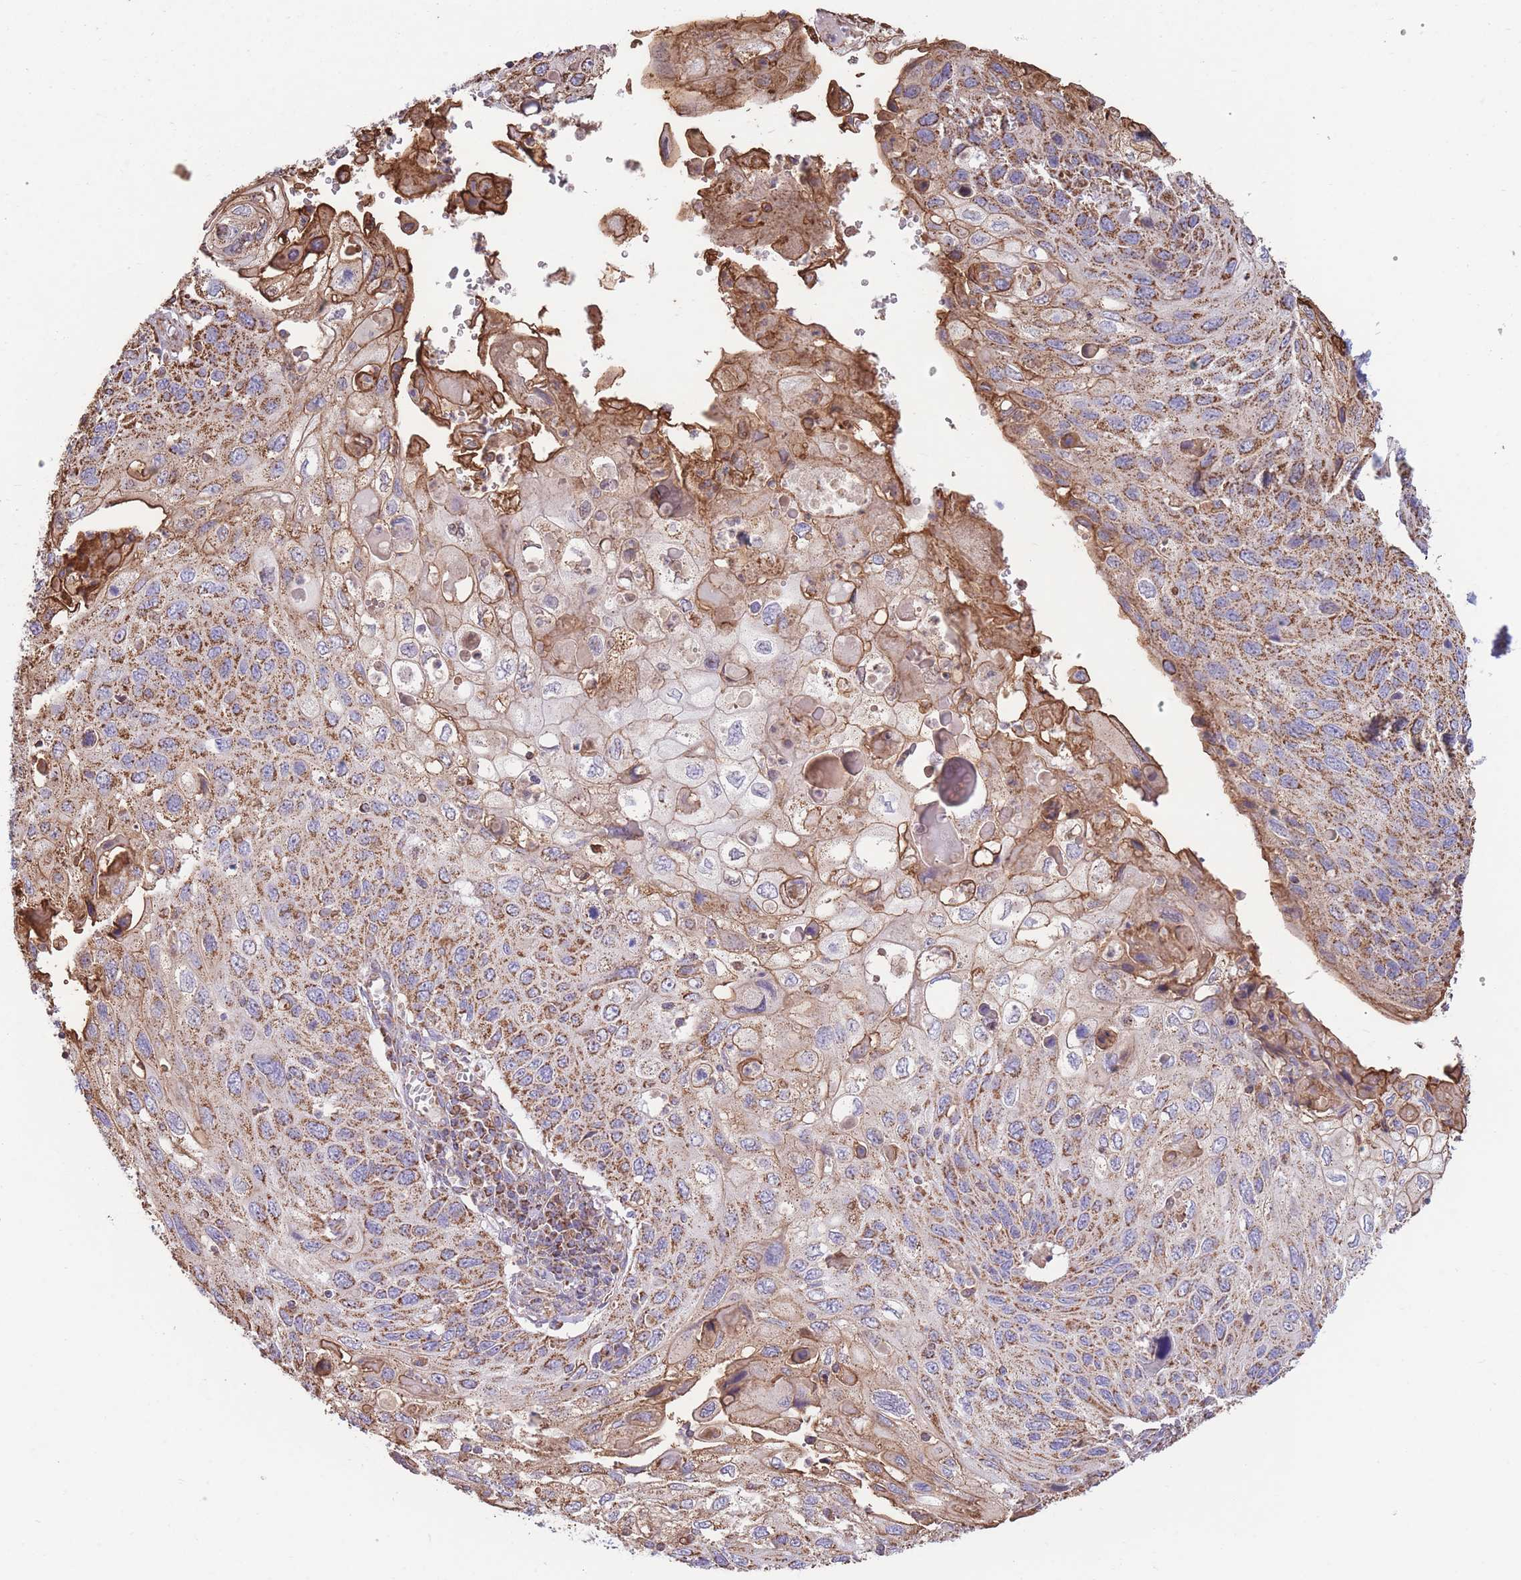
{"staining": {"intensity": "moderate", "quantity": ">75%", "location": "cytoplasmic/membranous"}, "tissue": "cervical cancer", "cell_type": "Tumor cells", "image_type": "cancer", "snomed": [{"axis": "morphology", "description": "Squamous cell carcinoma, NOS"}, {"axis": "topography", "description": "Cervix"}], "caption": "Protein staining demonstrates moderate cytoplasmic/membranous expression in about >75% of tumor cells in cervical squamous cell carcinoma.", "gene": "FKBP8", "patient": {"sex": "female", "age": 70}}